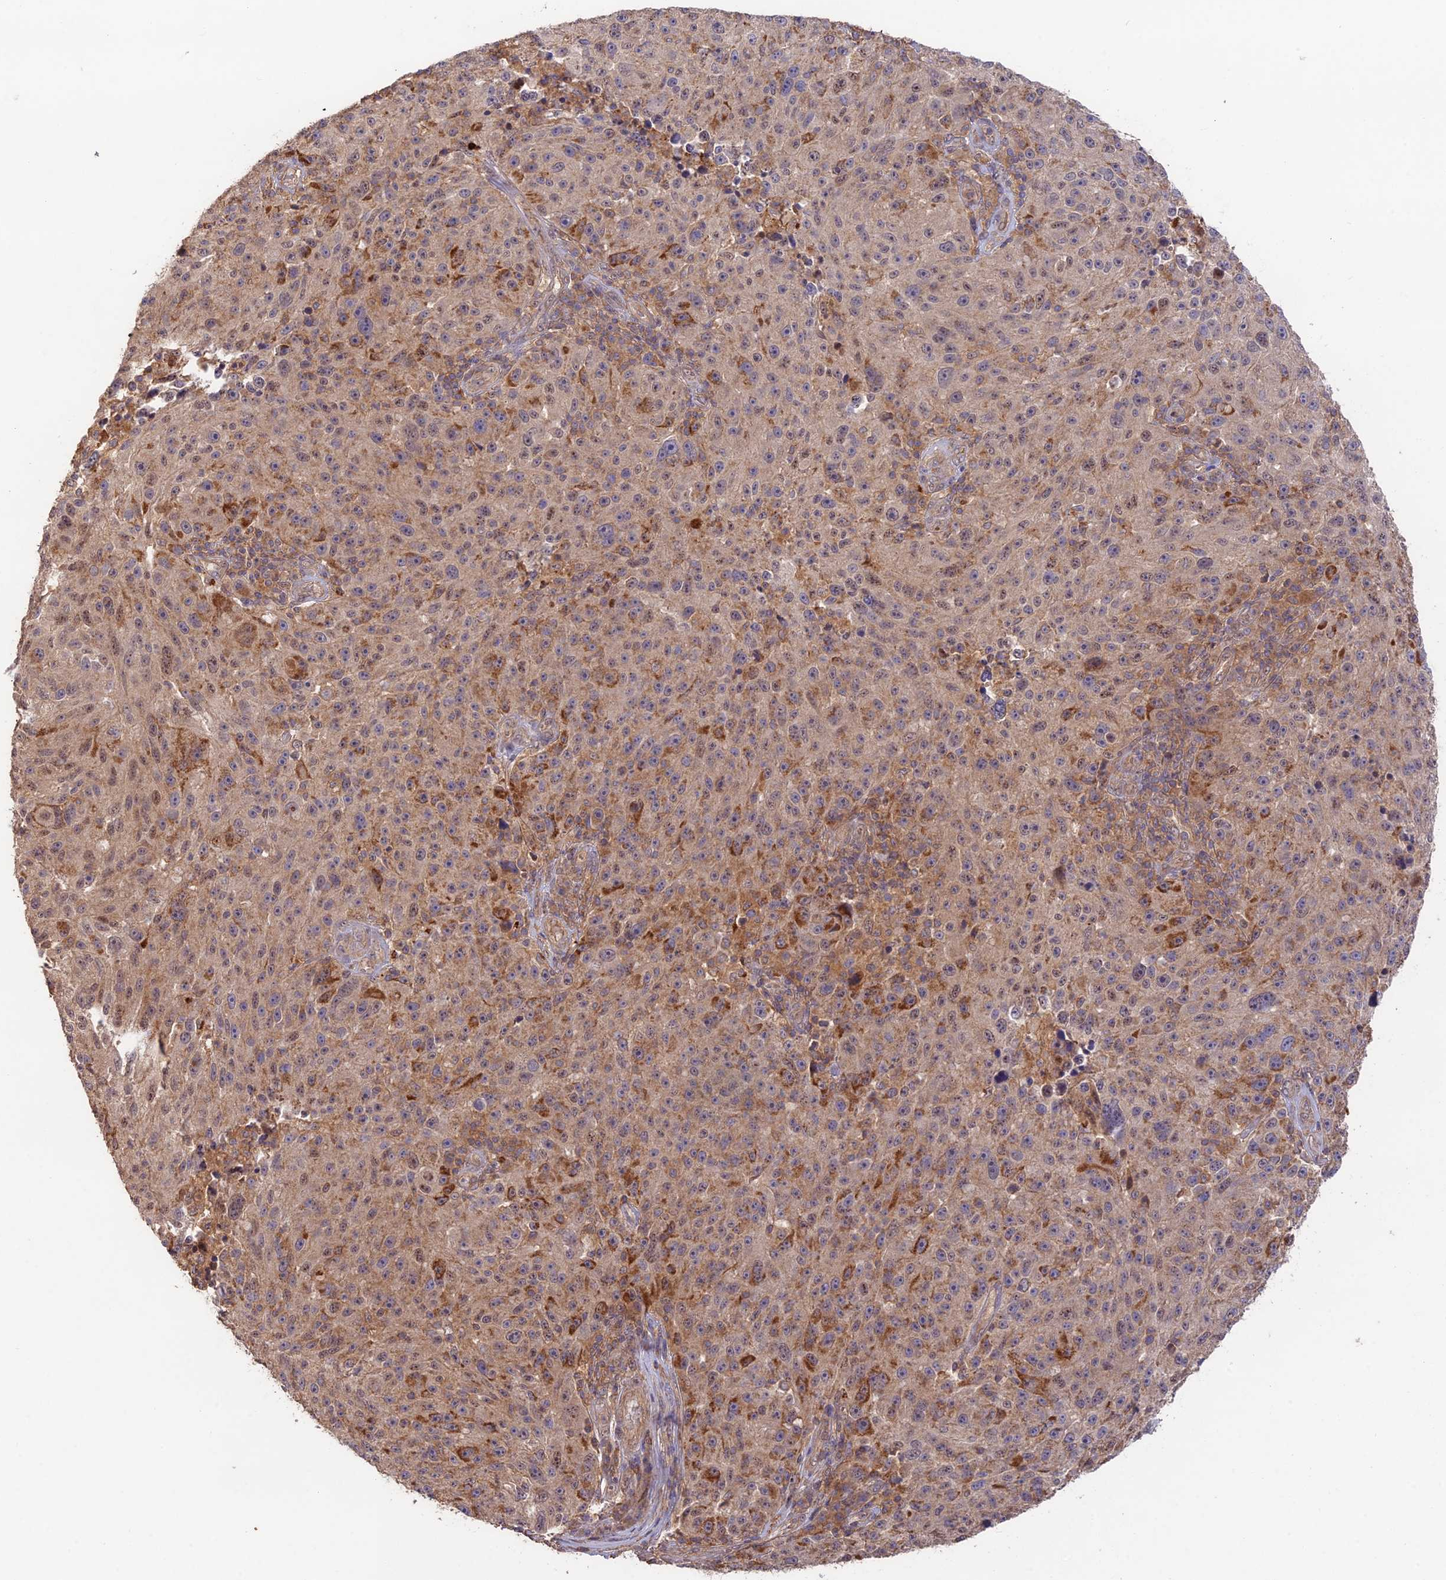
{"staining": {"intensity": "weak", "quantity": ">75%", "location": "cytoplasmic/membranous"}, "tissue": "melanoma", "cell_type": "Tumor cells", "image_type": "cancer", "snomed": [{"axis": "morphology", "description": "Malignant melanoma, NOS"}, {"axis": "topography", "description": "Skin"}], "caption": "Protein staining by immunohistochemistry shows weak cytoplasmic/membranous expression in approximately >75% of tumor cells in melanoma. (brown staining indicates protein expression, while blue staining denotes nuclei).", "gene": "CLCF1", "patient": {"sex": "male", "age": 53}}